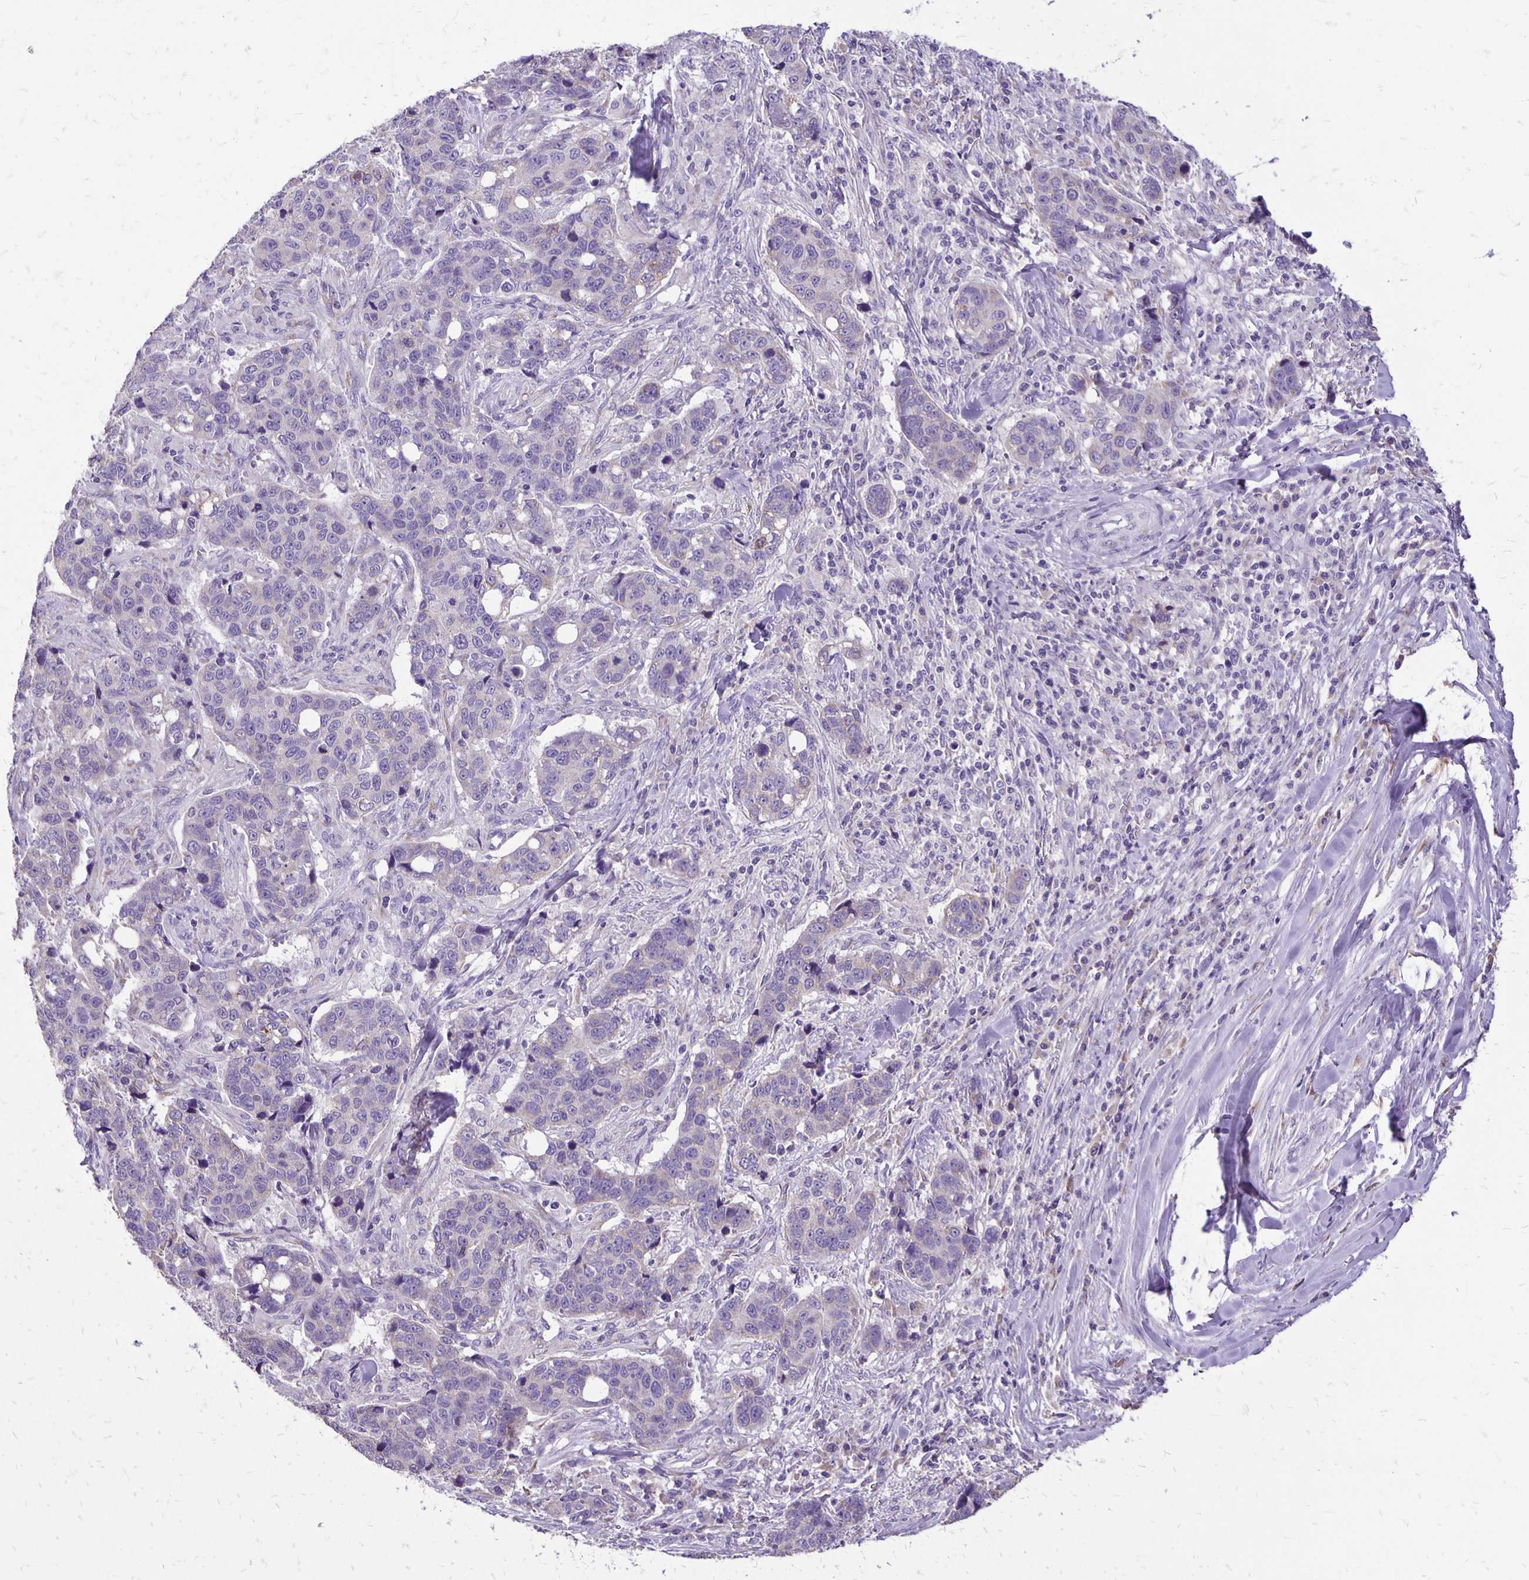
{"staining": {"intensity": "negative", "quantity": "none", "location": "none"}, "tissue": "lung cancer", "cell_type": "Tumor cells", "image_type": "cancer", "snomed": [{"axis": "morphology", "description": "Squamous cell carcinoma, NOS"}, {"axis": "topography", "description": "Lymph node"}, {"axis": "topography", "description": "Lung"}], "caption": "IHC histopathology image of human lung cancer (squamous cell carcinoma) stained for a protein (brown), which demonstrates no expression in tumor cells.", "gene": "ANKRD45", "patient": {"sex": "male", "age": 61}}